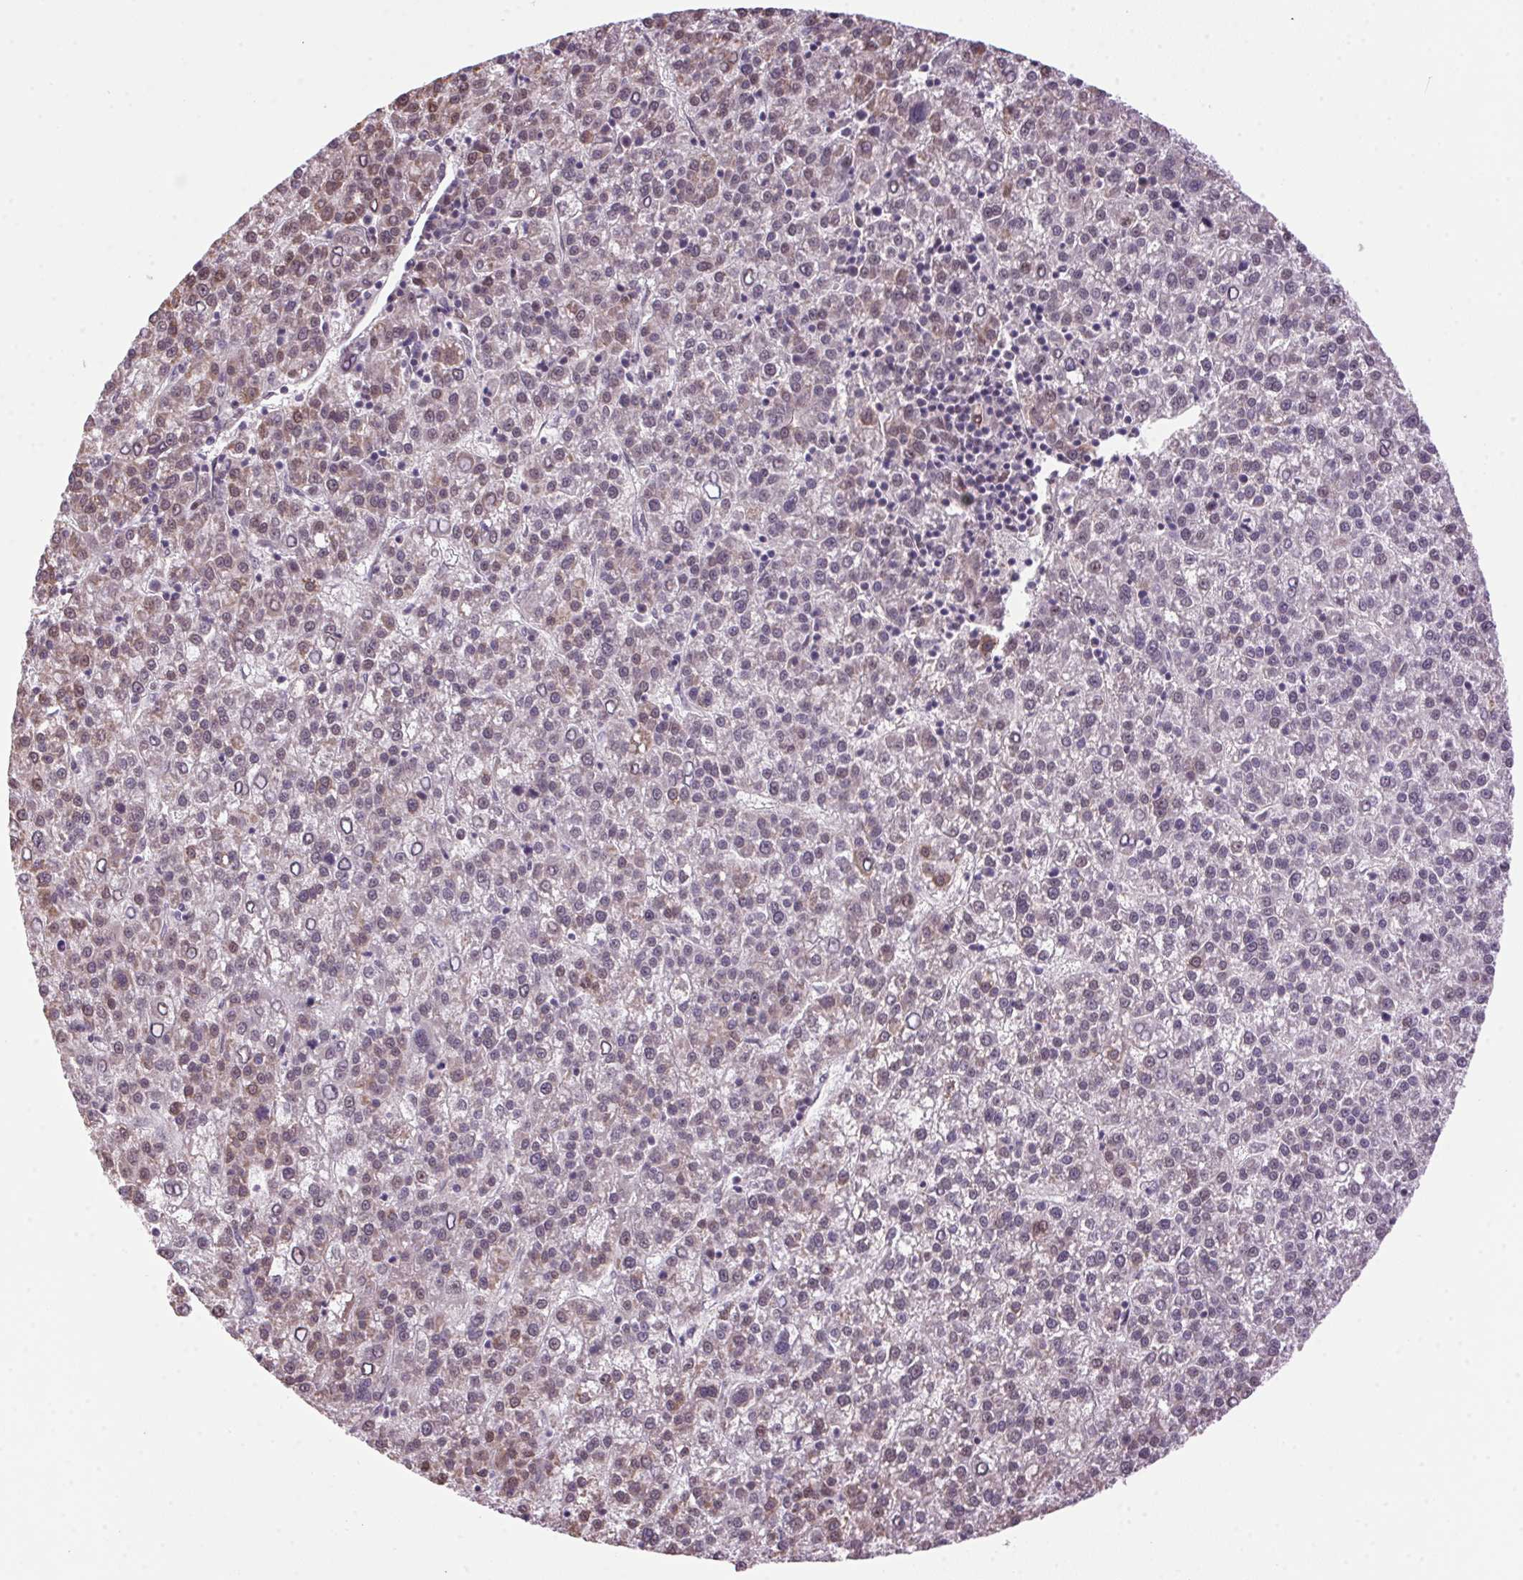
{"staining": {"intensity": "weak", "quantity": "25%-75%", "location": "cytoplasmic/membranous"}, "tissue": "liver cancer", "cell_type": "Tumor cells", "image_type": "cancer", "snomed": [{"axis": "morphology", "description": "Carcinoma, Hepatocellular, NOS"}, {"axis": "topography", "description": "Liver"}], "caption": "Protein analysis of liver cancer tissue shows weak cytoplasmic/membranous expression in approximately 25%-75% of tumor cells.", "gene": "AKR1E2", "patient": {"sex": "female", "age": 58}}